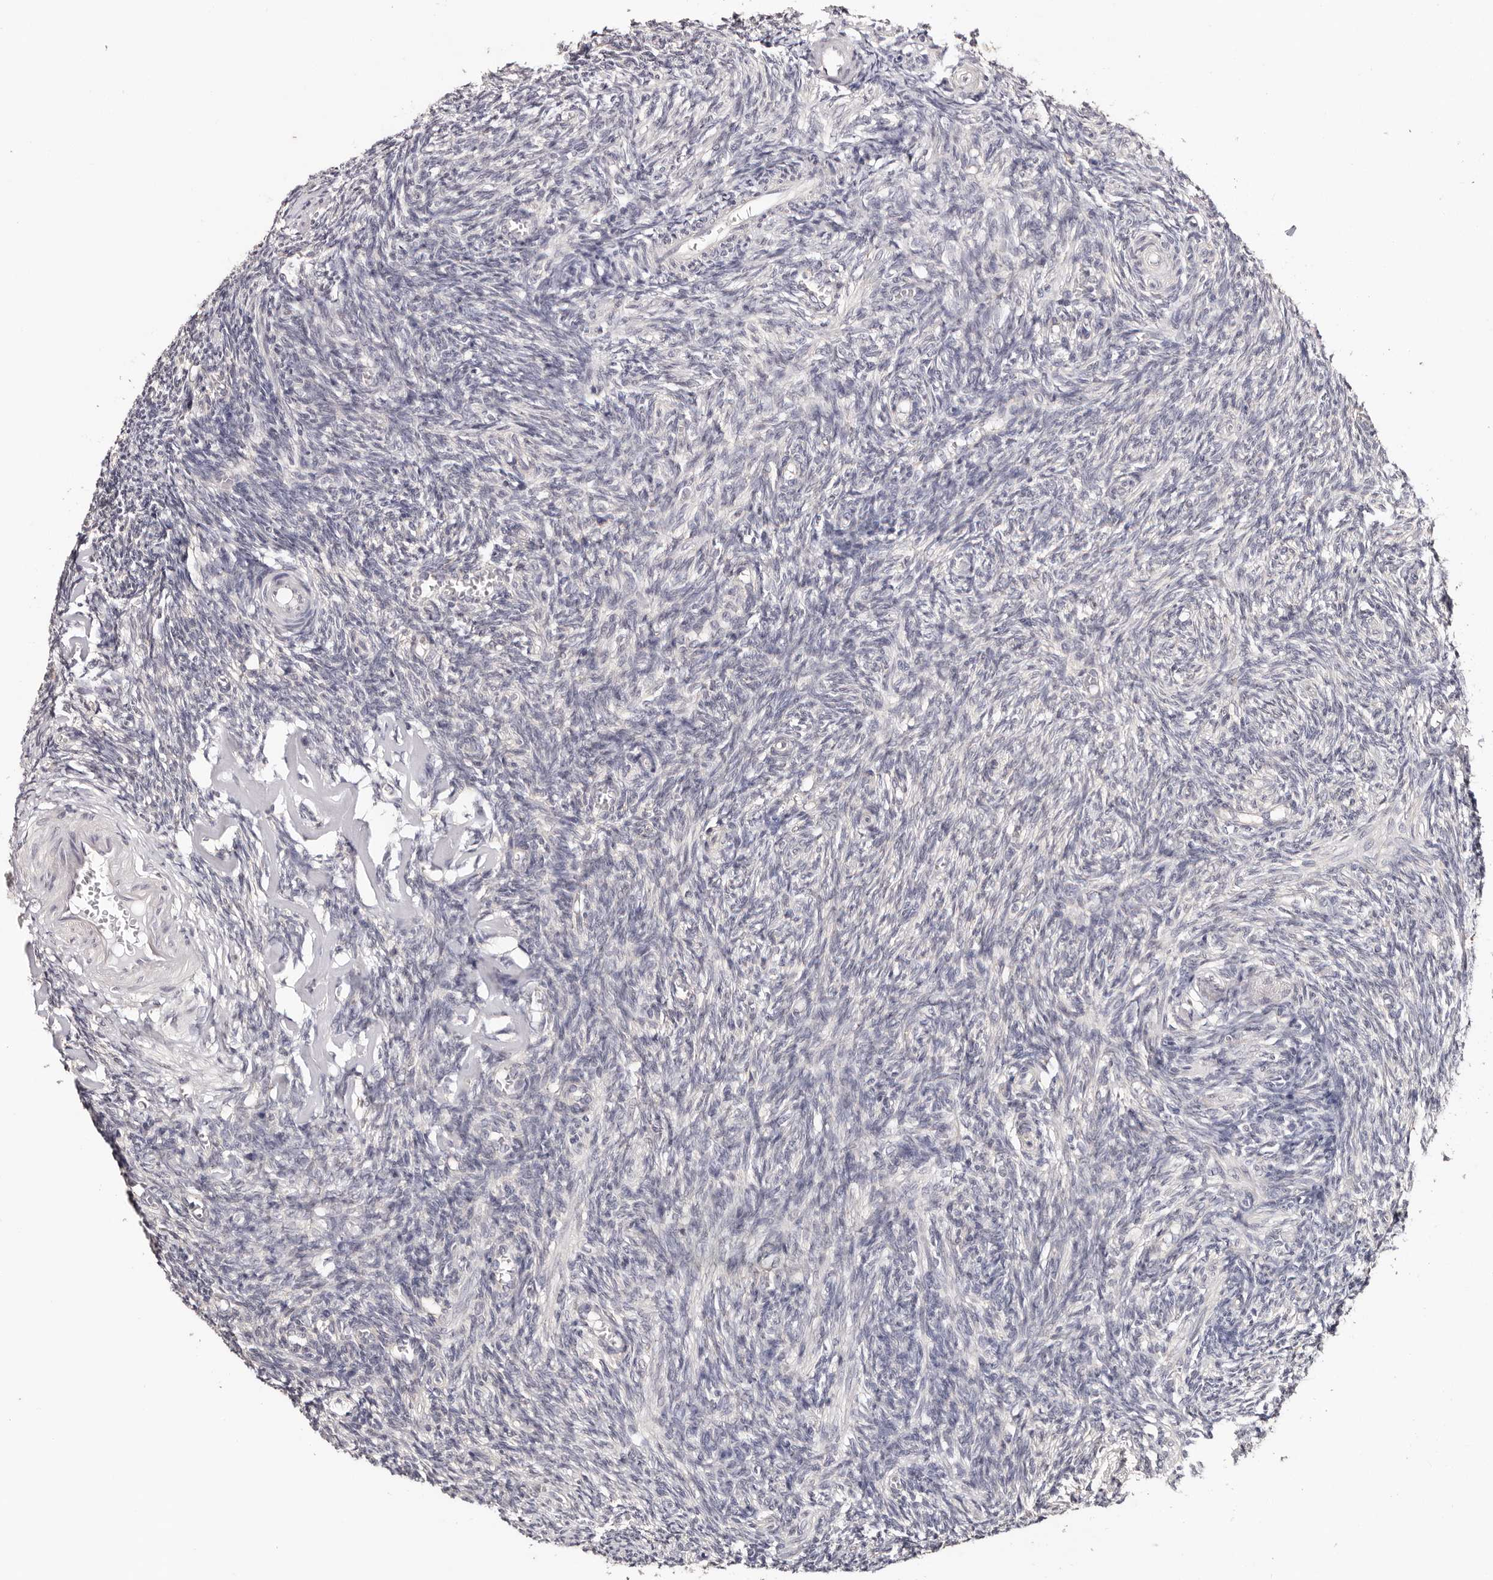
{"staining": {"intensity": "moderate", "quantity": ">75%", "location": "cytoplasmic/membranous"}, "tissue": "ovary", "cell_type": "Follicle cells", "image_type": "normal", "snomed": [{"axis": "morphology", "description": "Normal tissue, NOS"}, {"axis": "topography", "description": "Ovary"}], "caption": "Immunohistochemistry (DAB (3,3'-diaminobenzidine)) staining of benign ovary demonstrates moderate cytoplasmic/membranous protein expression in approximately >75% of follicle cells.", "gene": "TYW3", "patient": {"sex": "female", "age": 27}}